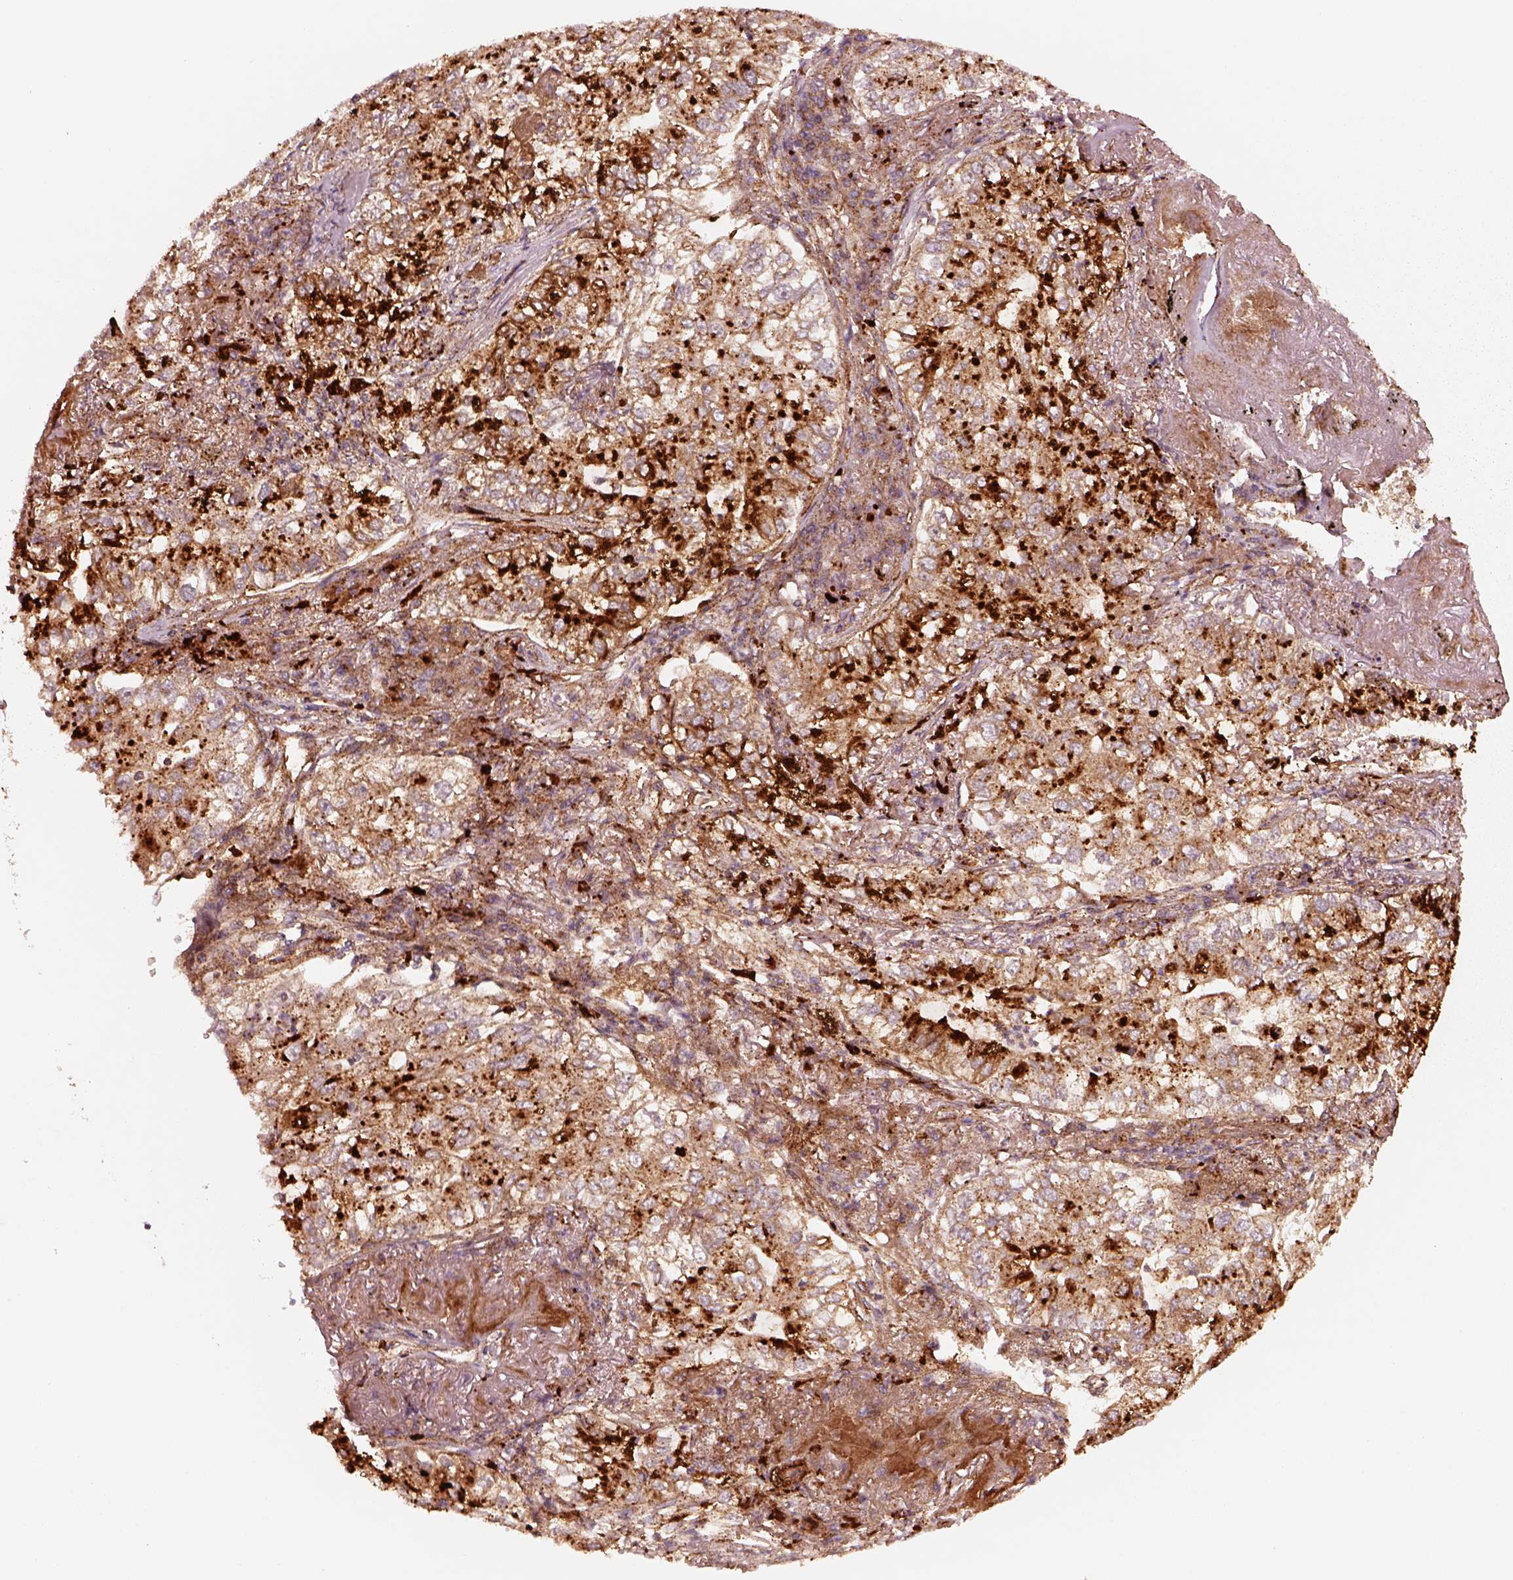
{"staining": {"intensity": "strong", "quantity": "25%-75%", "location": "cytoplasmic/membranous"}, "tissue": "lung cancer", "cell_type": "Tumor cells", "image_type": "cancer", "snomed": [{"axis": "morphology", "description": "Adenocarcinoma, NOS"}, {"axis": "topography", "description": "Lung"}], "caption": "Immunohistochemistry (IHC) image of neoplastic tissue: human lung adenocarcinoma stained using immunohistochemistry (IHC) displays high levels of strong protein expression localized specifically in the cytoplasmic/membranous of tumor cells, appearing as a cytoplasmic/membranous brown color.", "gene": "WASHC2A", "patient": {"sex": "female", "age": 73}}